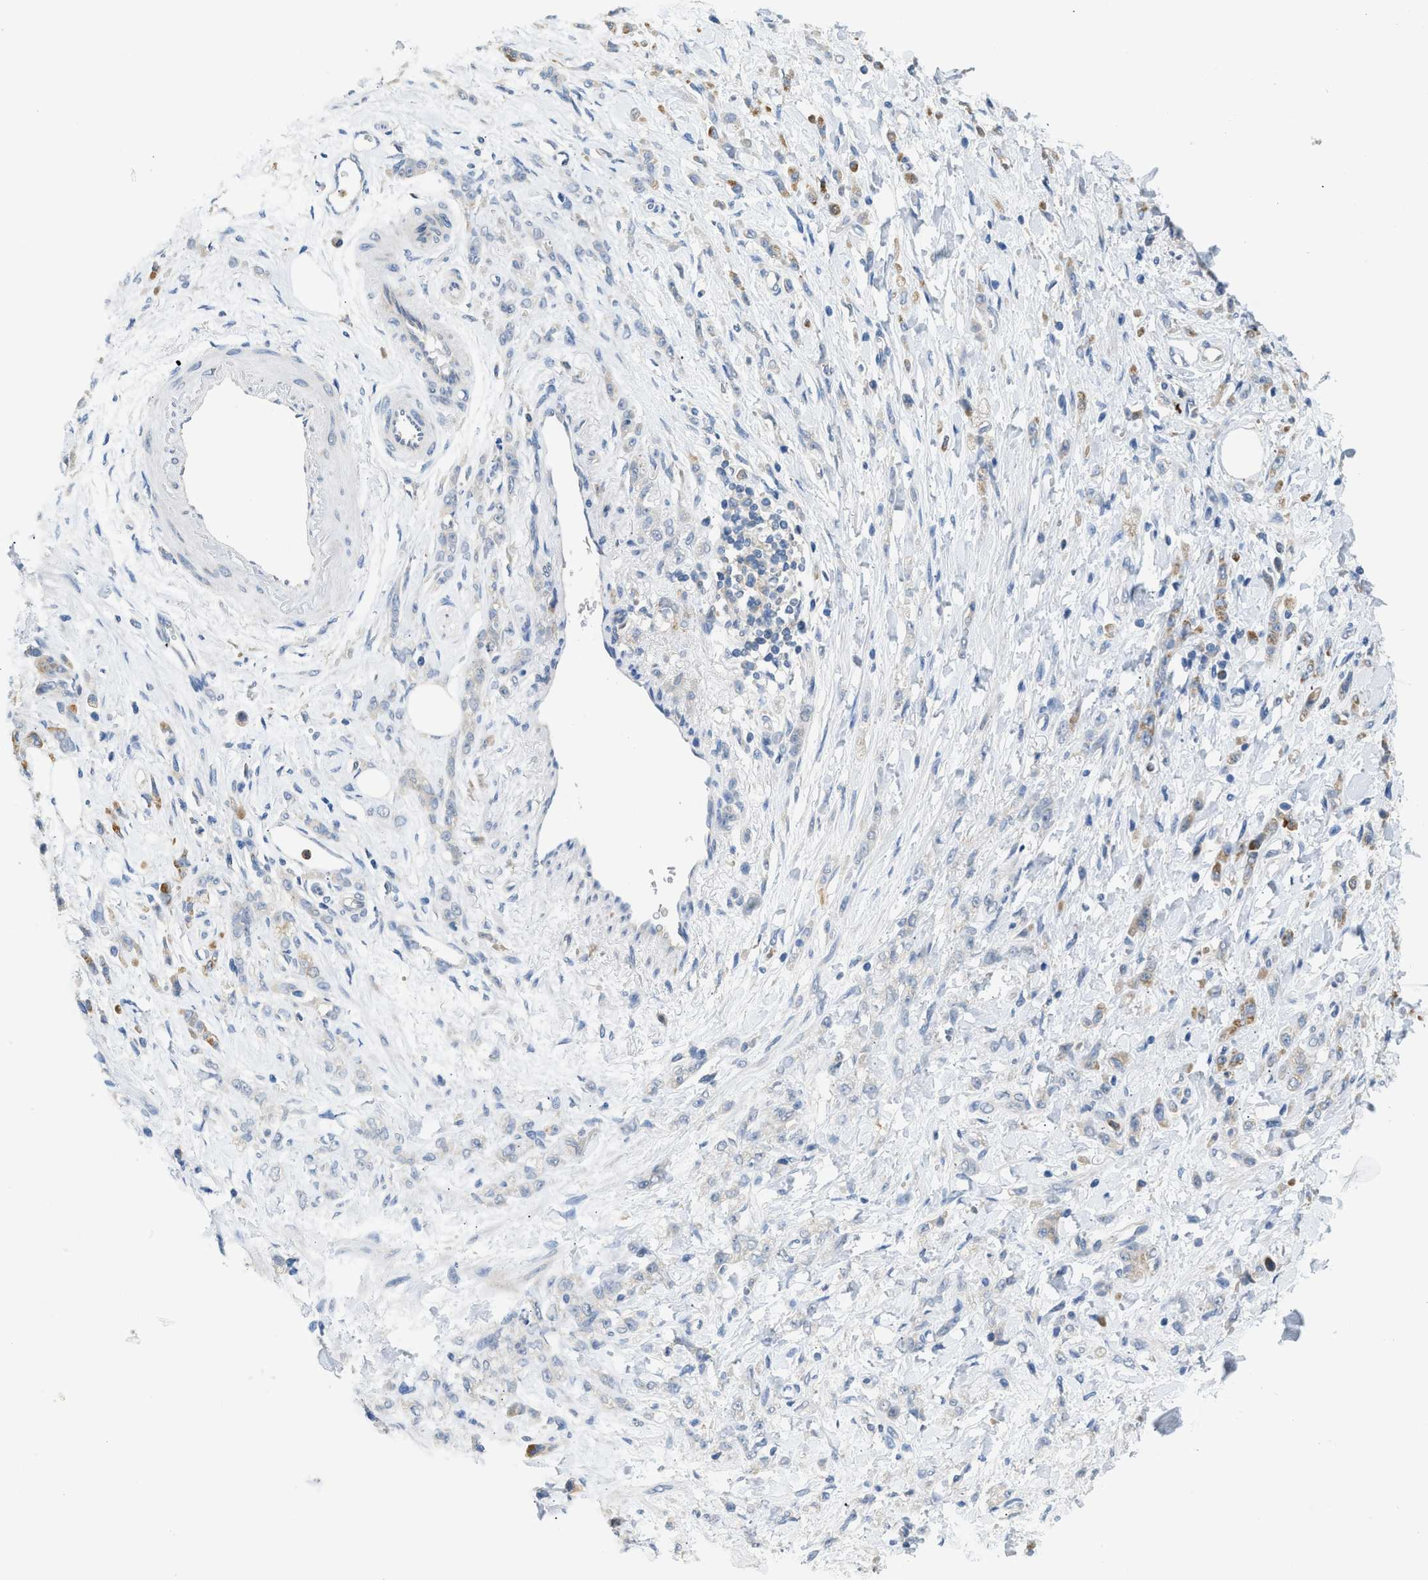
{"staining": {"intensity": "moderate", "quantity": "<25%", "location": "cytoplasmic/membranous"}, "tissue": "stomach cancer", "cell_type": "Tumor cells", "image_type": "cancer", "snomed": [{"axis": "morphology", "description": "Normal tissue, NOS"}, {"axis": "morphology", "description": "Adenocarcinoma, NOS"}, {"axis": "topography", "description": "Stomach"}], "caption": "IHC of stomach adenocarcinoma demonstrates low levels of moderate cytoplasmic/membranous staining in about <25% of tumor cells.", "gene": "RHBDF2", "patient": {"sex": "male", "age": 82}}